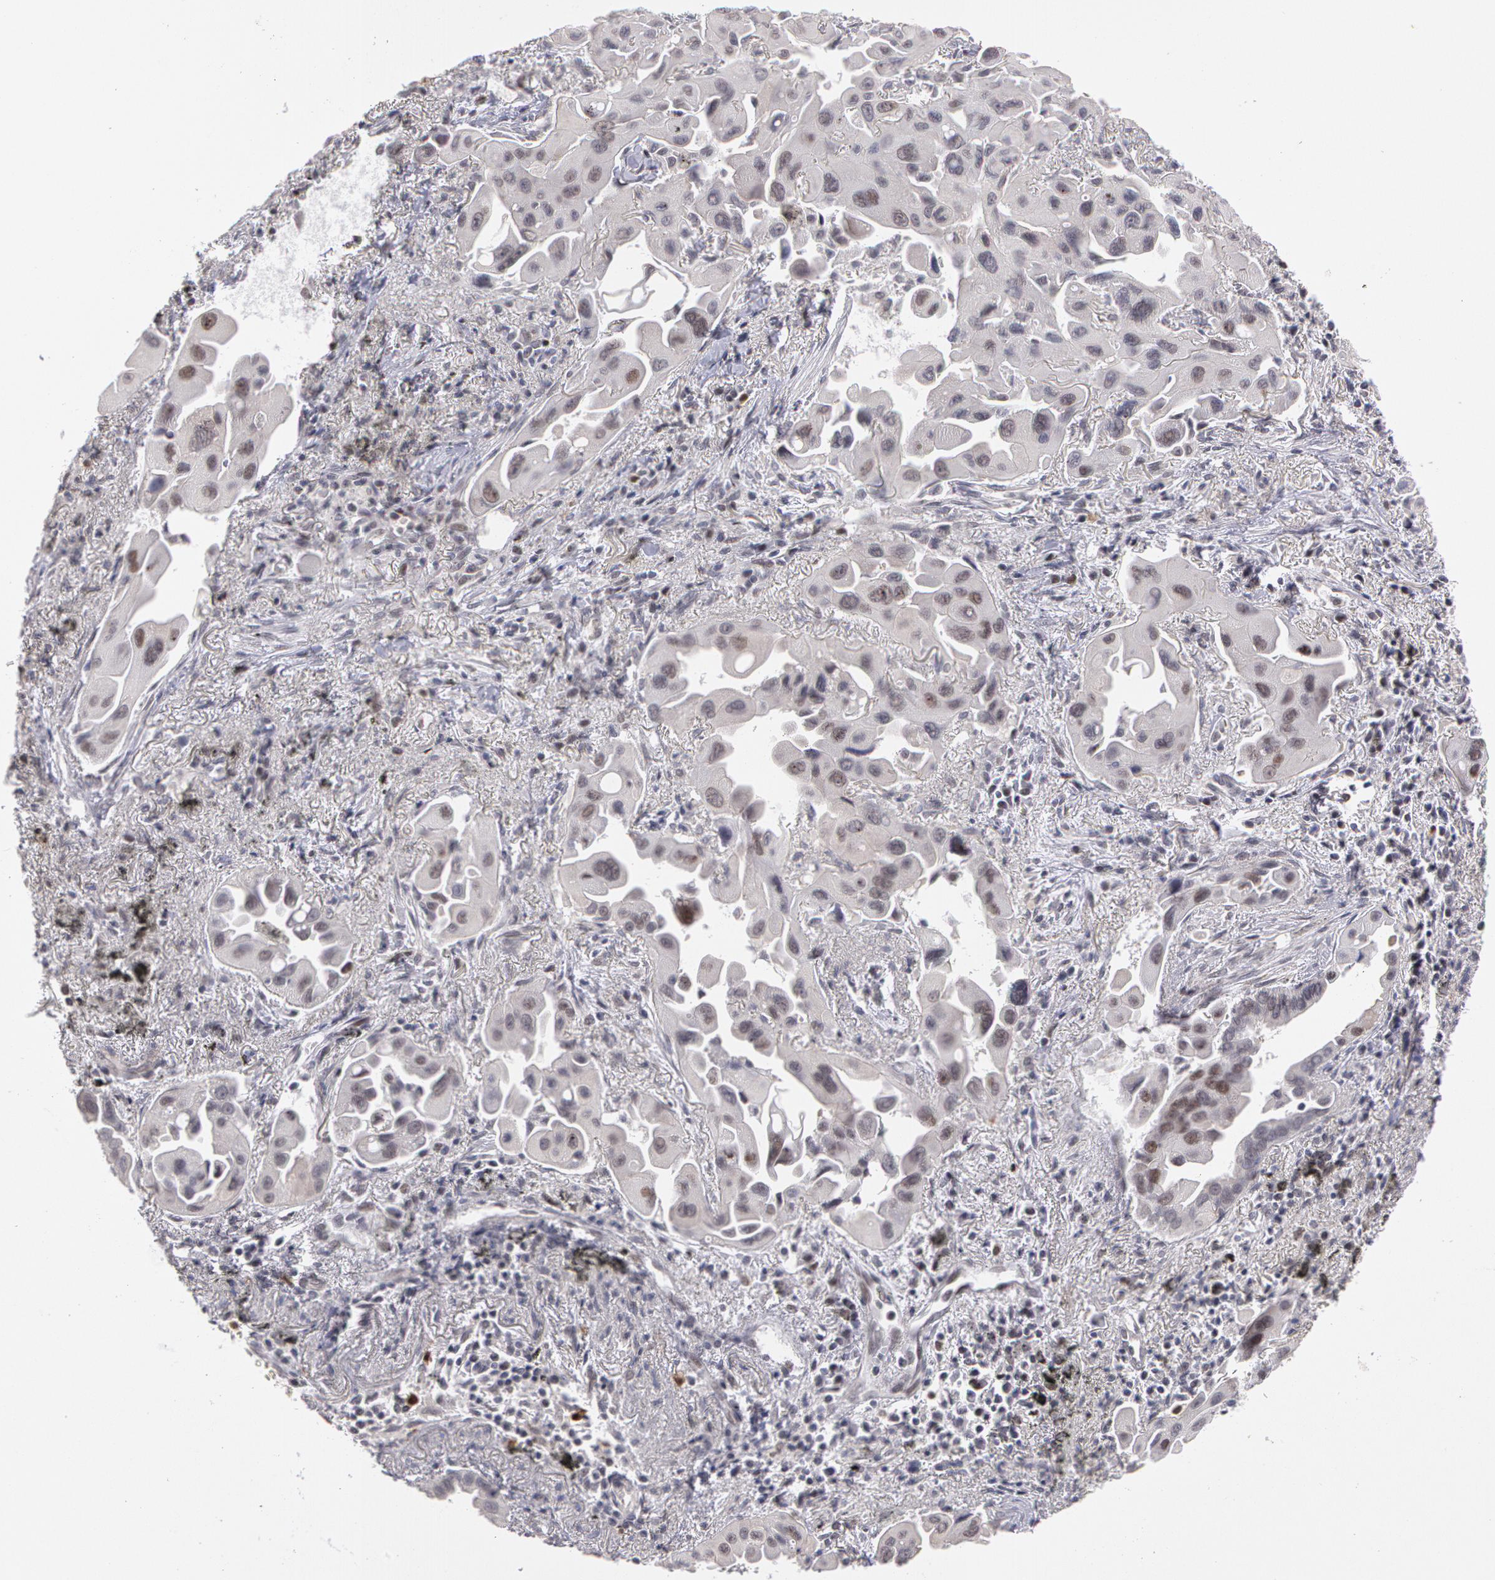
{"staining": {"intensity": "weak", "quantity": "<25%", "location": "nuclear"}, "tissue": "lung cancer", "cell_type": "Tumor cells", "image_type": "cancer", "snomed": [{"axis": "morphology", "description": "Adenocarcinoma, NOS"}, {"axis": "topography", "description": "Lung"}], "caption": "A histopathology image of human lung cancer (adenocarcinoma) is negative for staining in tumor cells.", "gene": "PRICKLE1", "patient": {"sex": "male", "age": 68}}